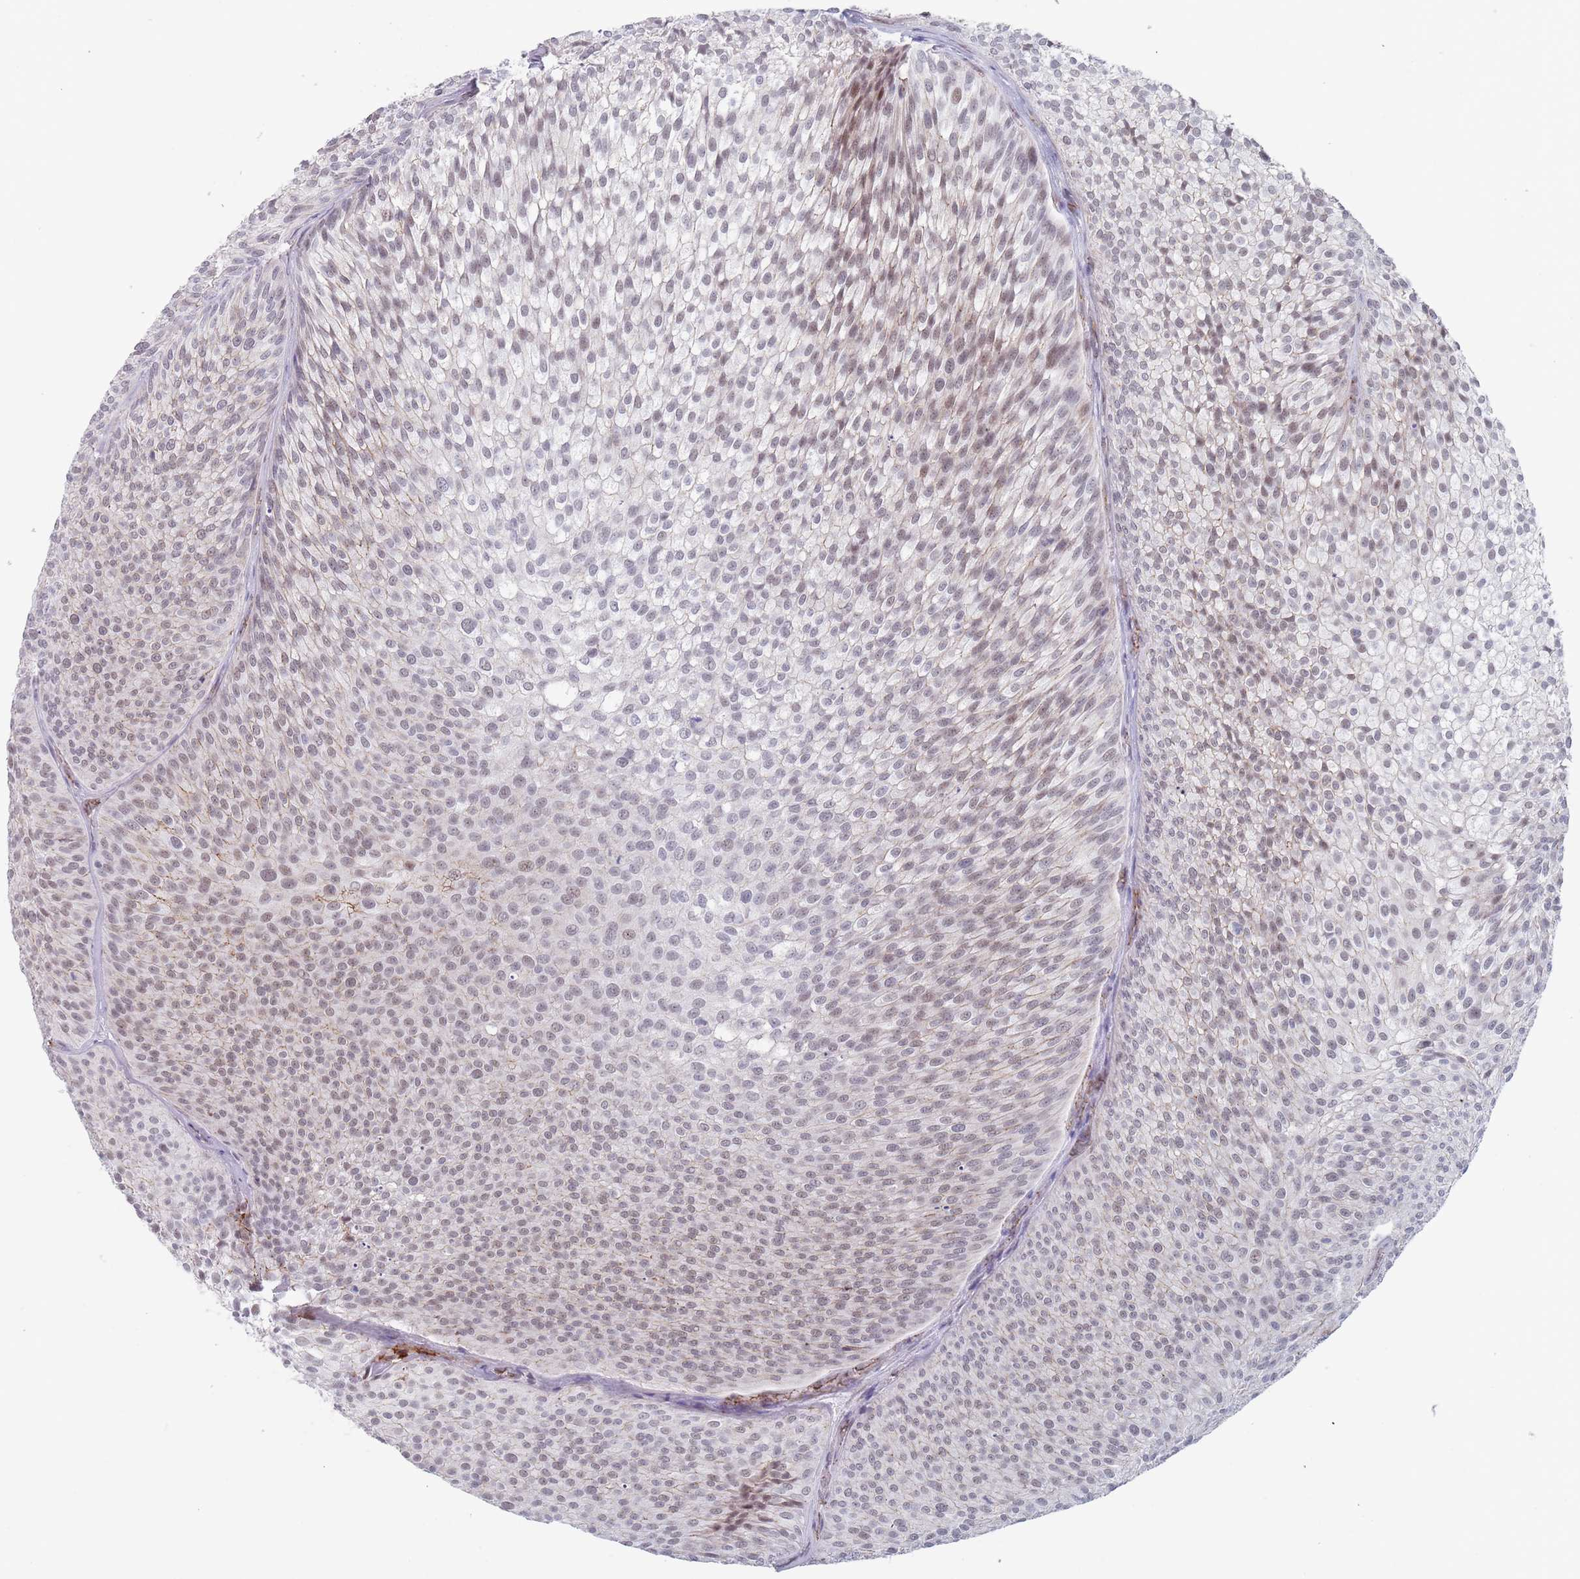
{"staining": {"intensity": "weak", "quantity": "25%-75%", "location": "nuclear"}, "tissue": "urothelial cancer", "cell_type": "Tumor cells", "image_type": "cancer", "snomed": [{"axis": "morphology", "description": "Urothelial carcinoma, Low grade"}, {"axis": "topography", "description": "Urinary bladder"}], "caption": "IHC (DAB) staining of human low-grade urothelial carcinoma reveals weak nuclear protein staining in about 25%-75% of tumor cells.", "gene": "OR5A2", "patient": {"sex": "male", "age": 91}}